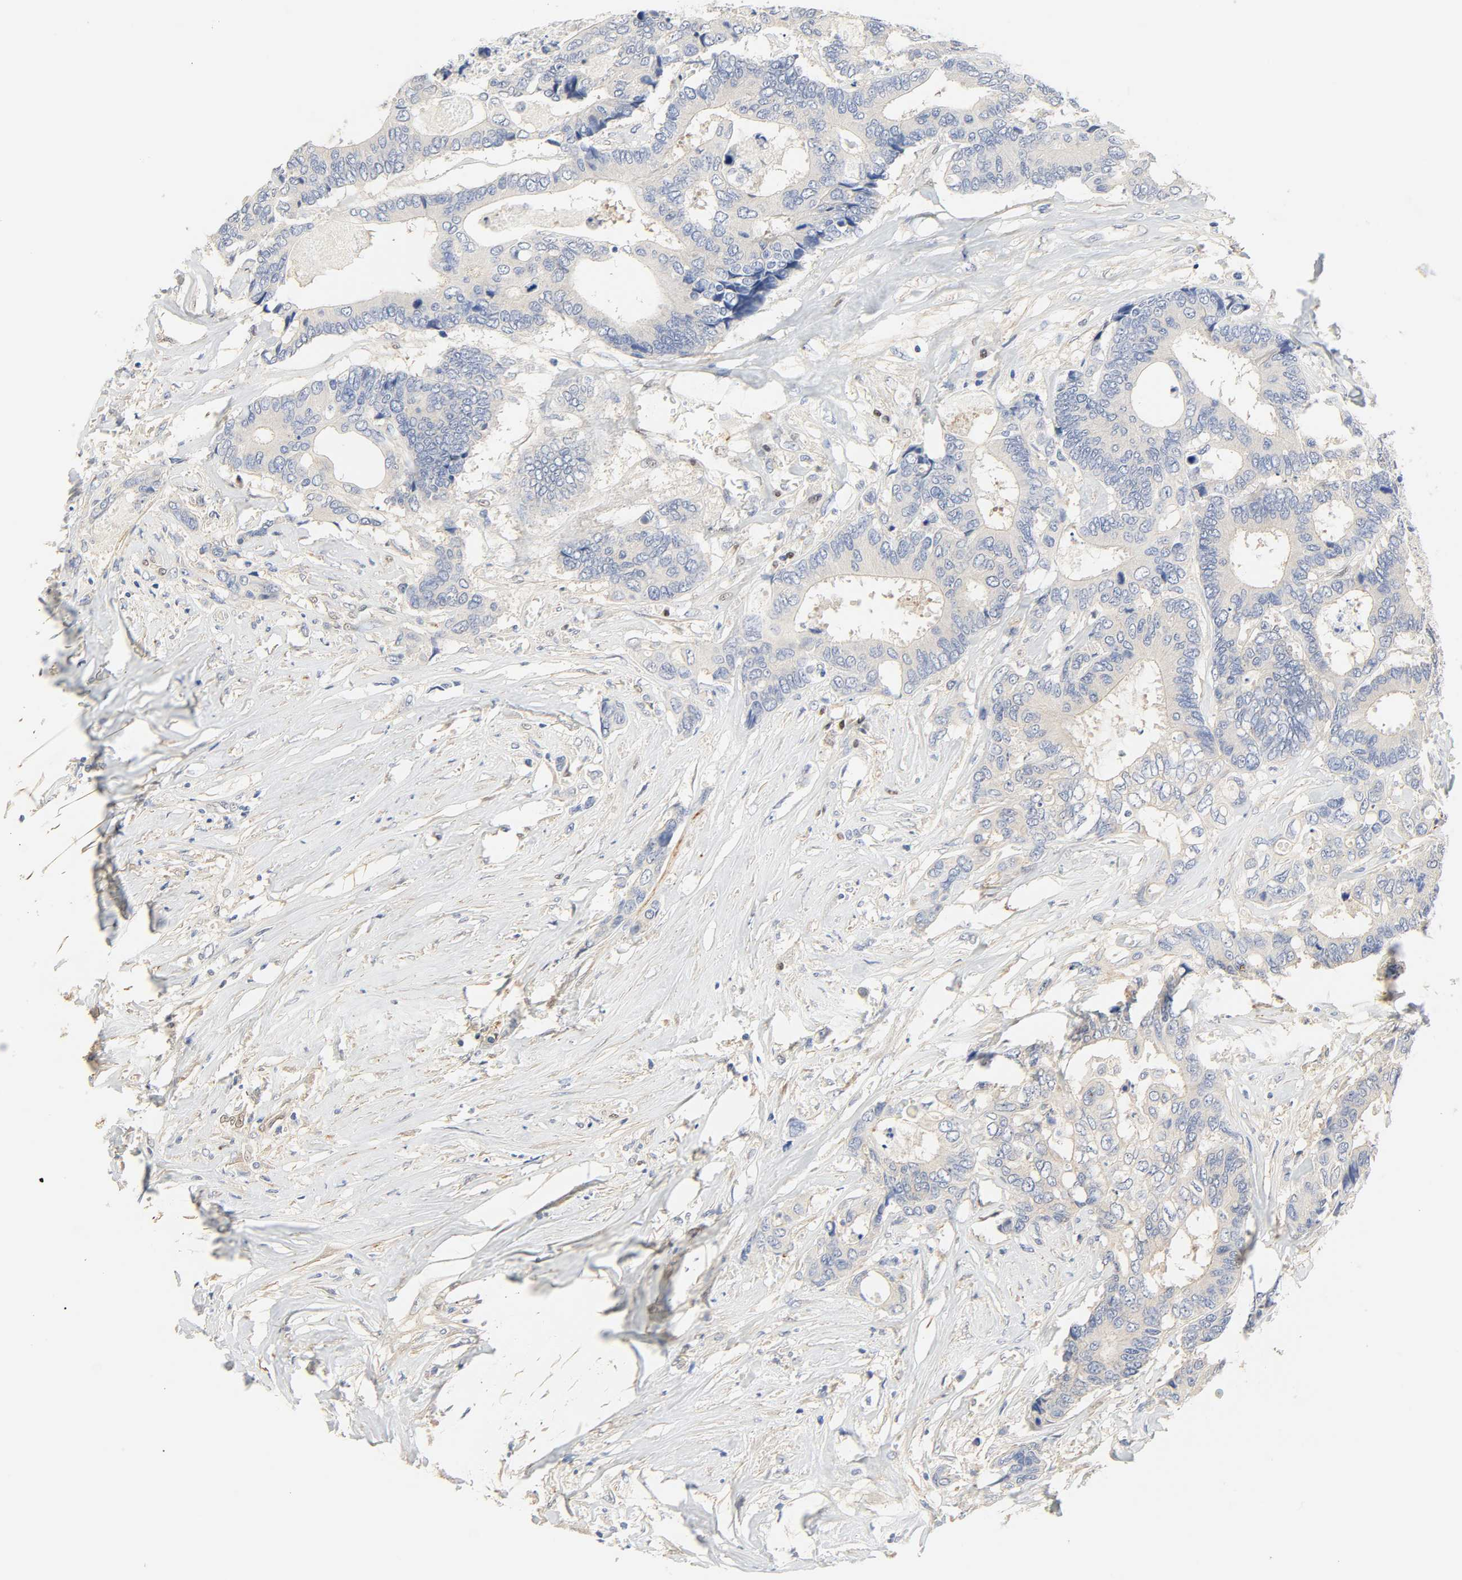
{"staining": {"intensity": "negative", "quantity": "none", "location": "none"}, "tissue": "colorectal cancer", "cell_type": "Tumor cells", "image_type": "cancer", "snomed": [{"axis": "morphology", "description": "Adenocarcinoma, NOS"}, {"axis": "topography", "description": "Rectum"}], "caption": "The IHC photomicrograph has no significant expression in tumor cells of colorectal adenocarcinoma tissue. (Immunohistochemistry (ihc), brightfield microscopy, high magnification).", "gene": "BORCS8-MEF2B", "patient": {"sex": "male", "age": 55}}